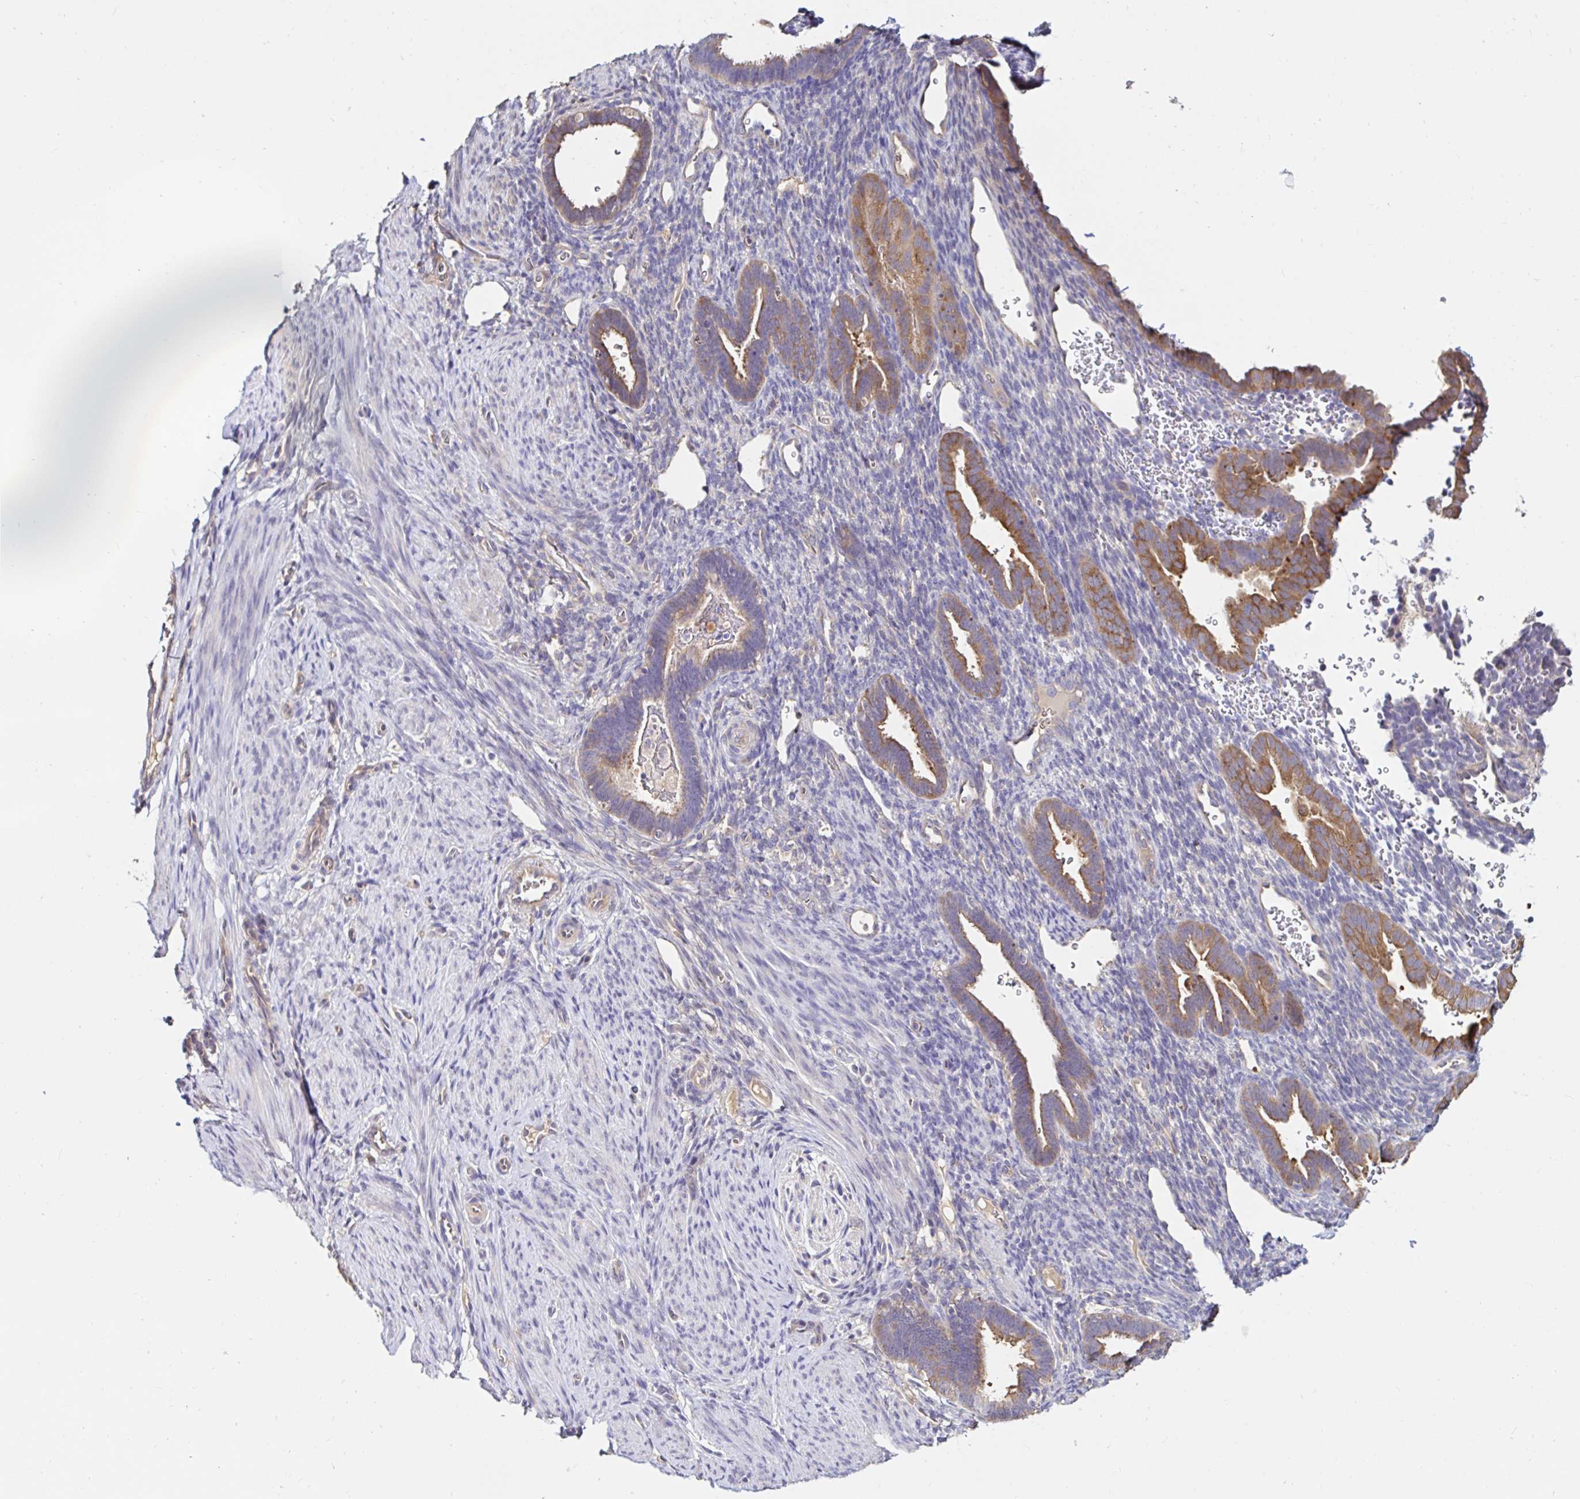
{"staining": {"intensity": "negative", "quantity": "none", "location": "none"}, "tissue": "endometrium", "cell_type": "Cells in endometrial stroma", "image_type": "normal", "snomed": [{"axis": "morphology", "description": "Normal tissue, NOS"}, {"axis": "topography", "description": "Endometrium"}], "caption": "Image shows no protein staining in cells in endometrial stroma of normal endometrium. The staining was performed using DAB (3,3'-diaminobenzidine) to visualize the protein expression in brown, while the nuclei were stained in blue with hematoxylin (Magnification: 20x).", "gene": "RSRP1", "patient": {"sex": "female", "age": 34}}